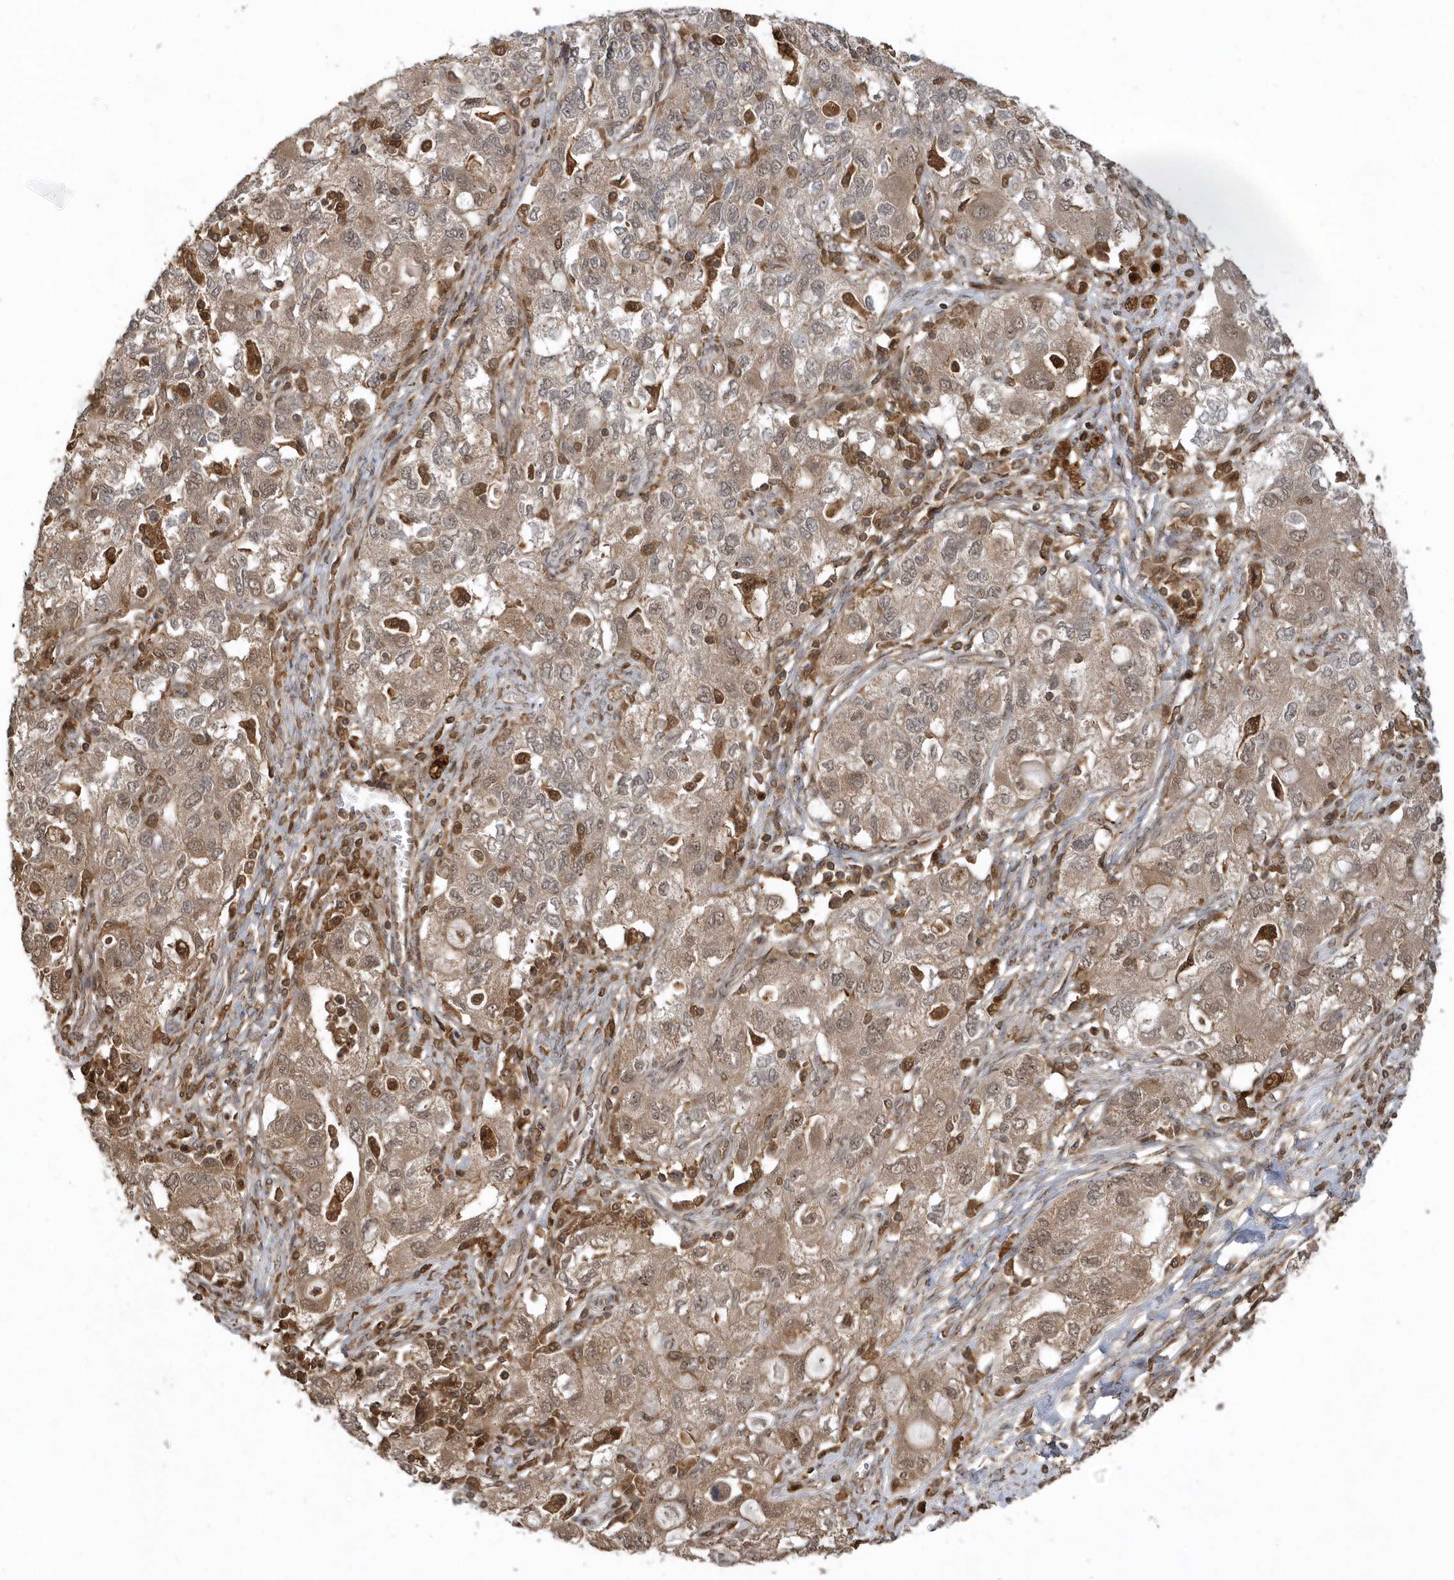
{"staining": {"intensity": "moderate", "quantity": ">75%", "location": "cytoplasmic/membranous,nuclear"}, "tissue": "ovarian cancer", "cell_type": "Tumor cells", "image_type": "cancer", "snomed": [{"axis": "morphology", "description": "Carcinoma, NOS"}, {"axis": "morphology", "description": "Cystadenocarcinoma, serous, NOS"}, {"axis": "topography", "description": "Ovary"}], "caption": "A histopathology image of human carcinoma (ovarian) stained for a protein exhibits moderate cytoplasmic/membranous and nuclear brown staining in tumor cells. The protein of interest is shown in brown color, while the nuclei are stained blue.", "gene": "LACC1", "patient": {"sex": "female", "age": 69}}